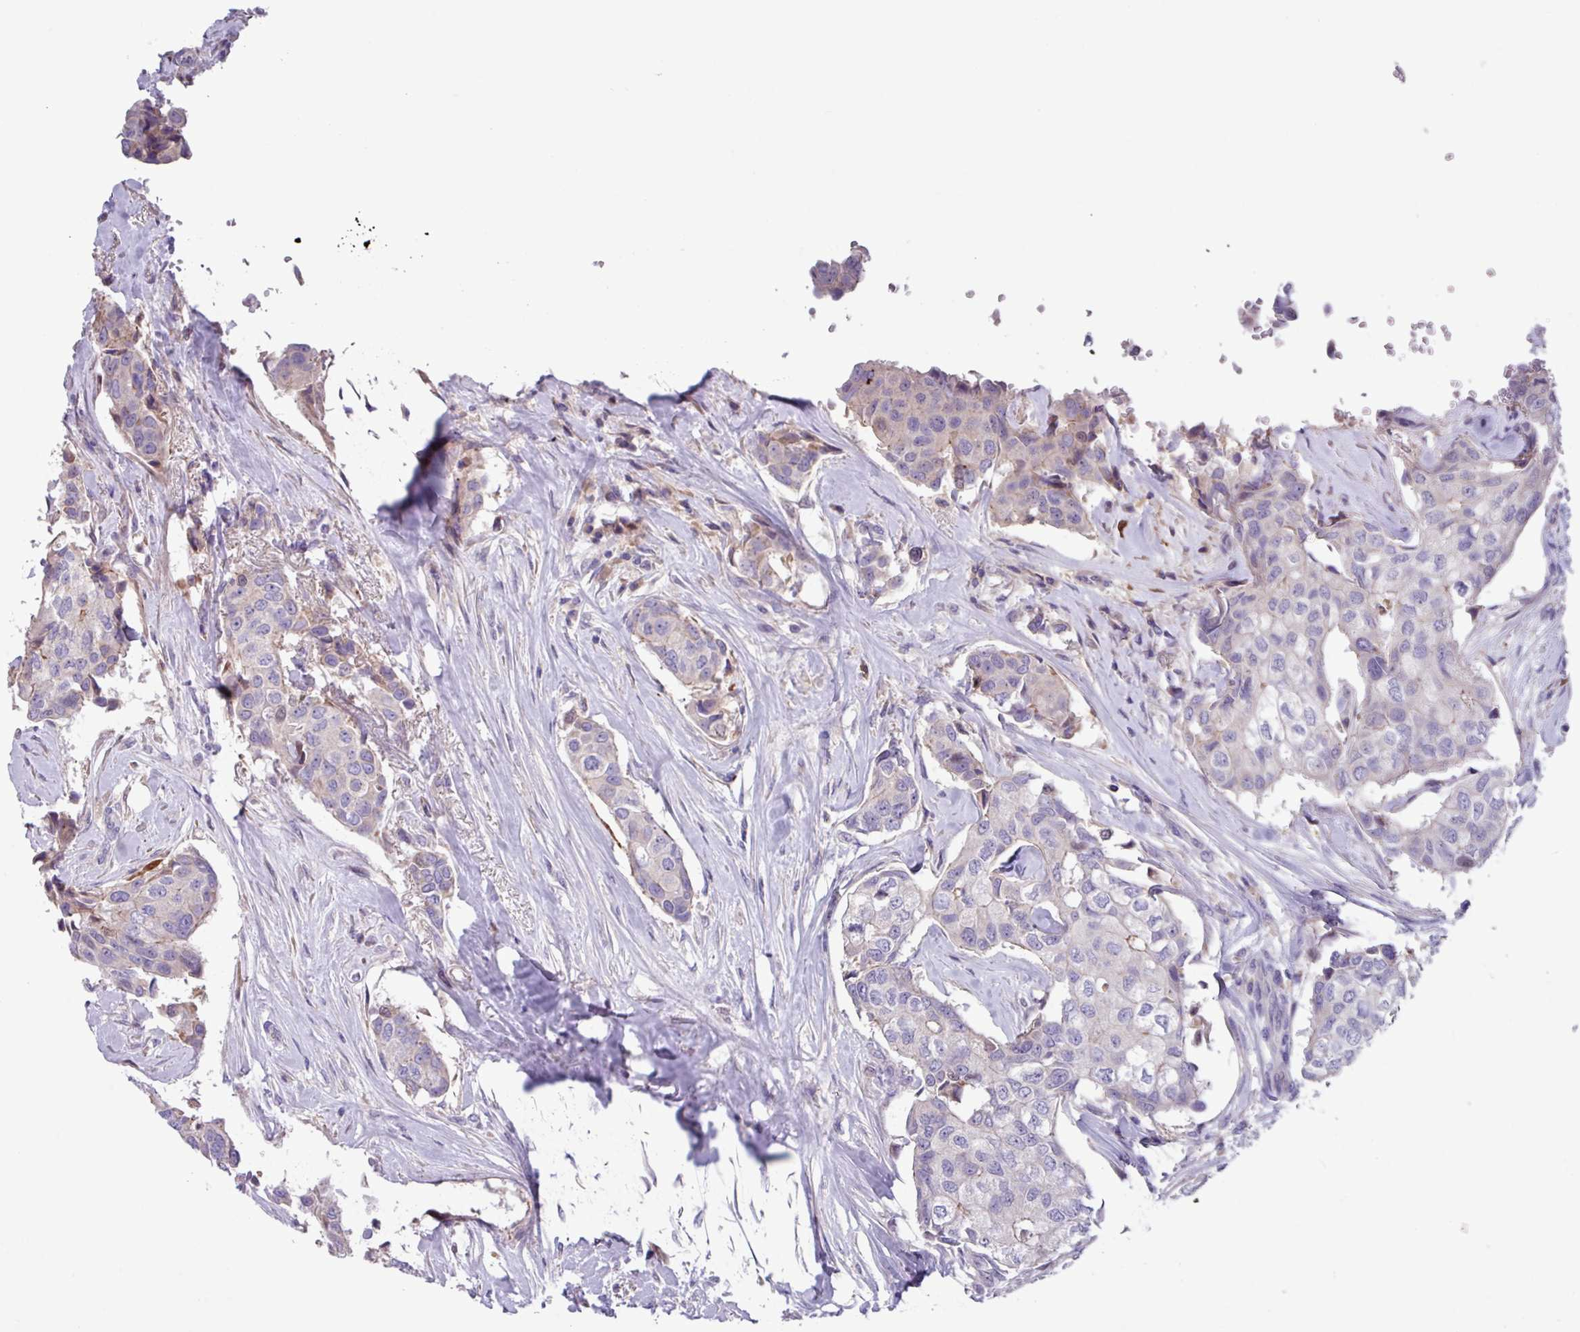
{"staining": {"intensity": "negative", "quantity": "none", "location": "none"}, "tissue": "breast cancer", "cell_type": "Tumor cells", "image_type": "cancer", "snomed": [{"axis": "morphology", "description": "Duct carcinoma"}, {"axis": "topography", "description": "Breast"}], "caption": "Immunohistochemistry (IHC) image of breast cancer (intraductal carcinoma) stained for a protein (brown), which reveals no staining in tumor cells.", "gene": "IQCJ", "patient": {"sex": "female", "age": 80}}